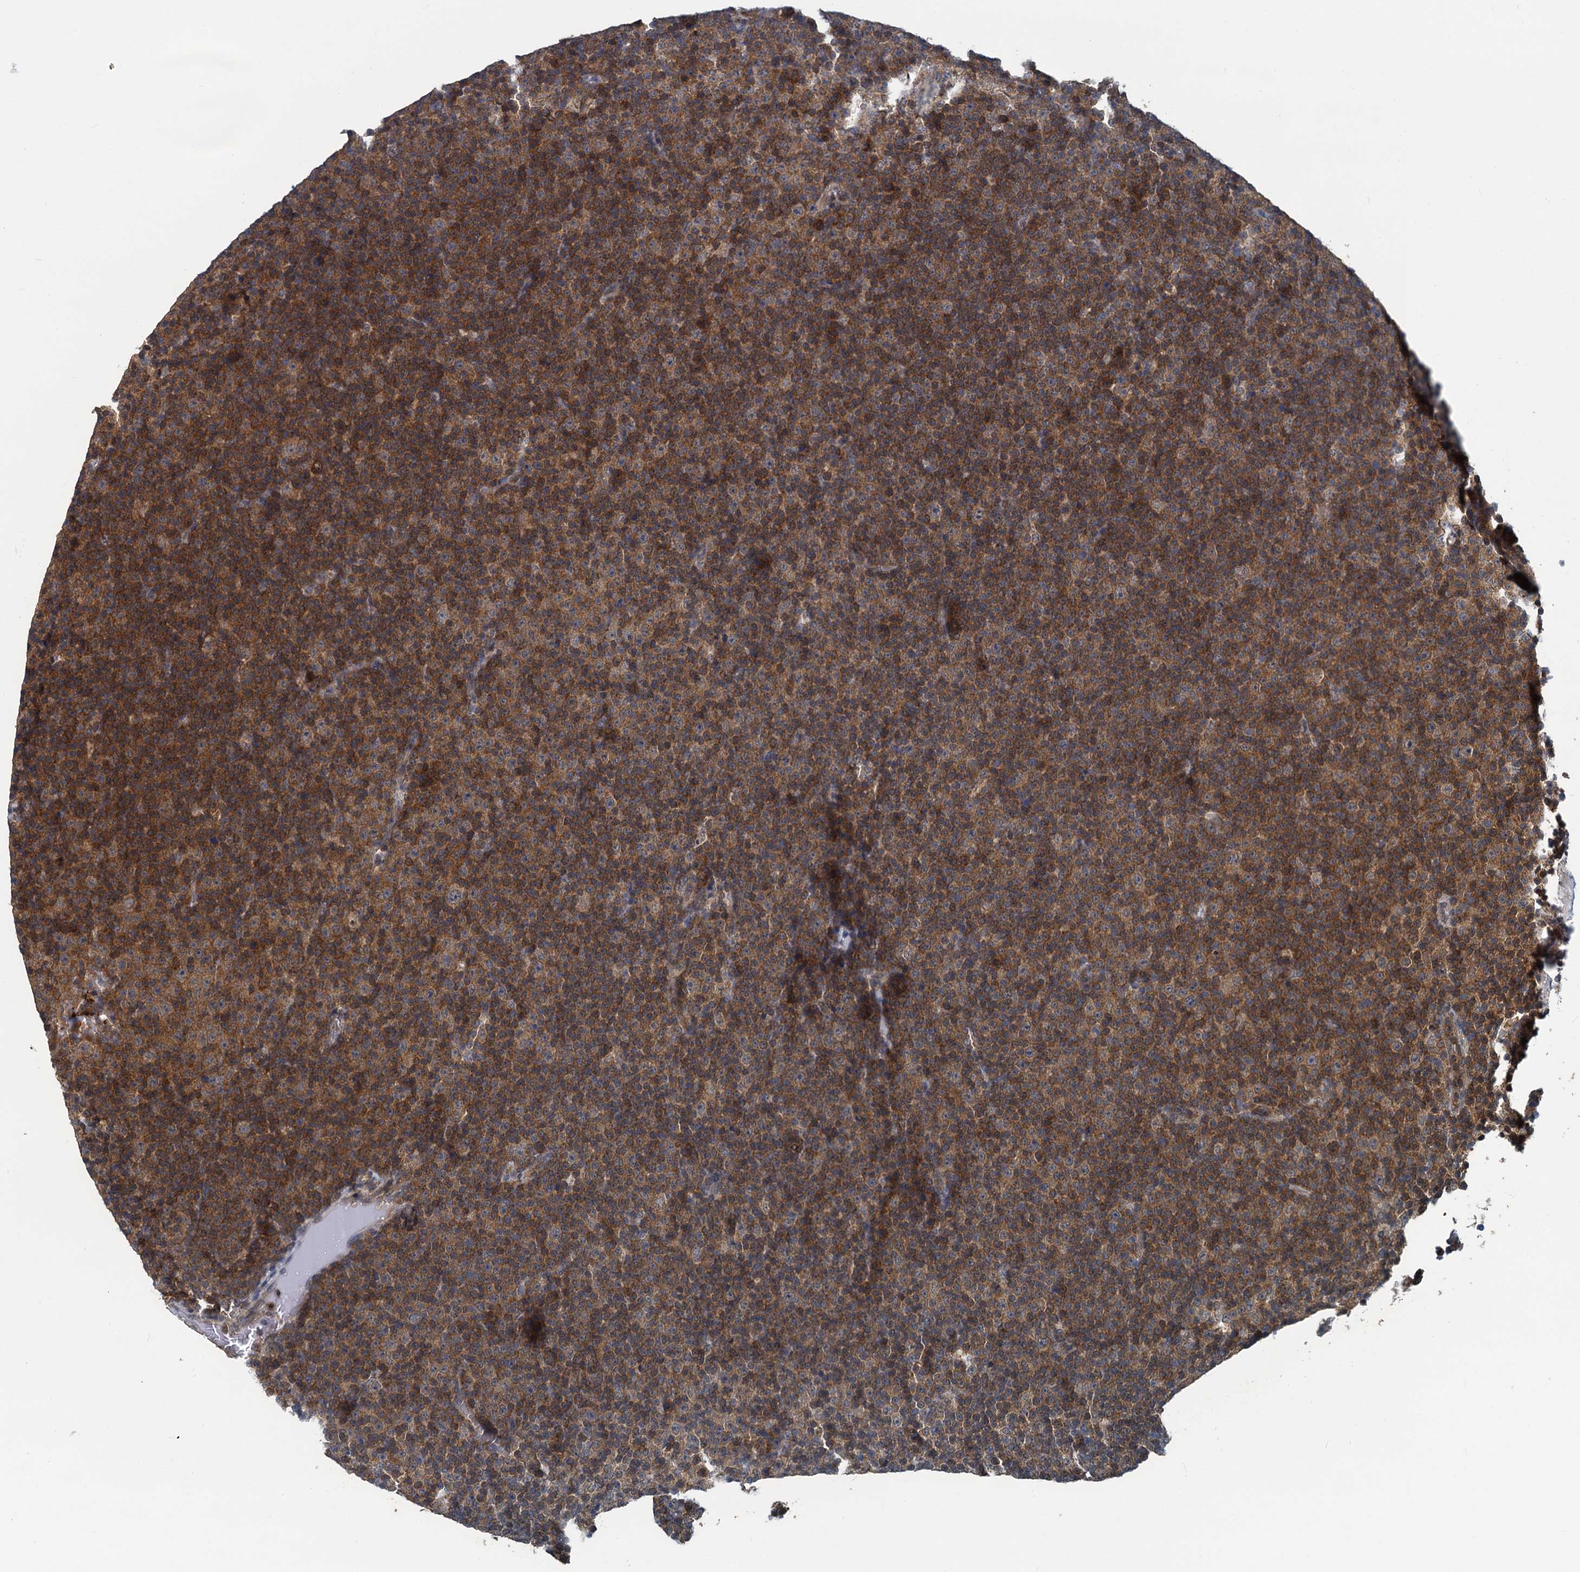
{"staining": {"intensity": "moderate", "quantity": "25%-75%", "location": "cytoplasmic/membranous"}, "tissue": "lymphoma", "cell_type": "Tumor cells", "image_type": "cancer", "snomed": [{"axis": "morphology", "description": "Malignant lymphoma, non-Hodgkin's type, Low grade"}, {"axis": "topography", "description": "Lymph node"}], "caption": "This photomicrograph displays immunohistochemistry staining of human lymphoma, with medium moderate cytoplasmic/membranous positivity in approximately 25%-75% of tumor cells.", "gene": "GCLM", "patient": {"sex": "female", "age": 67}}